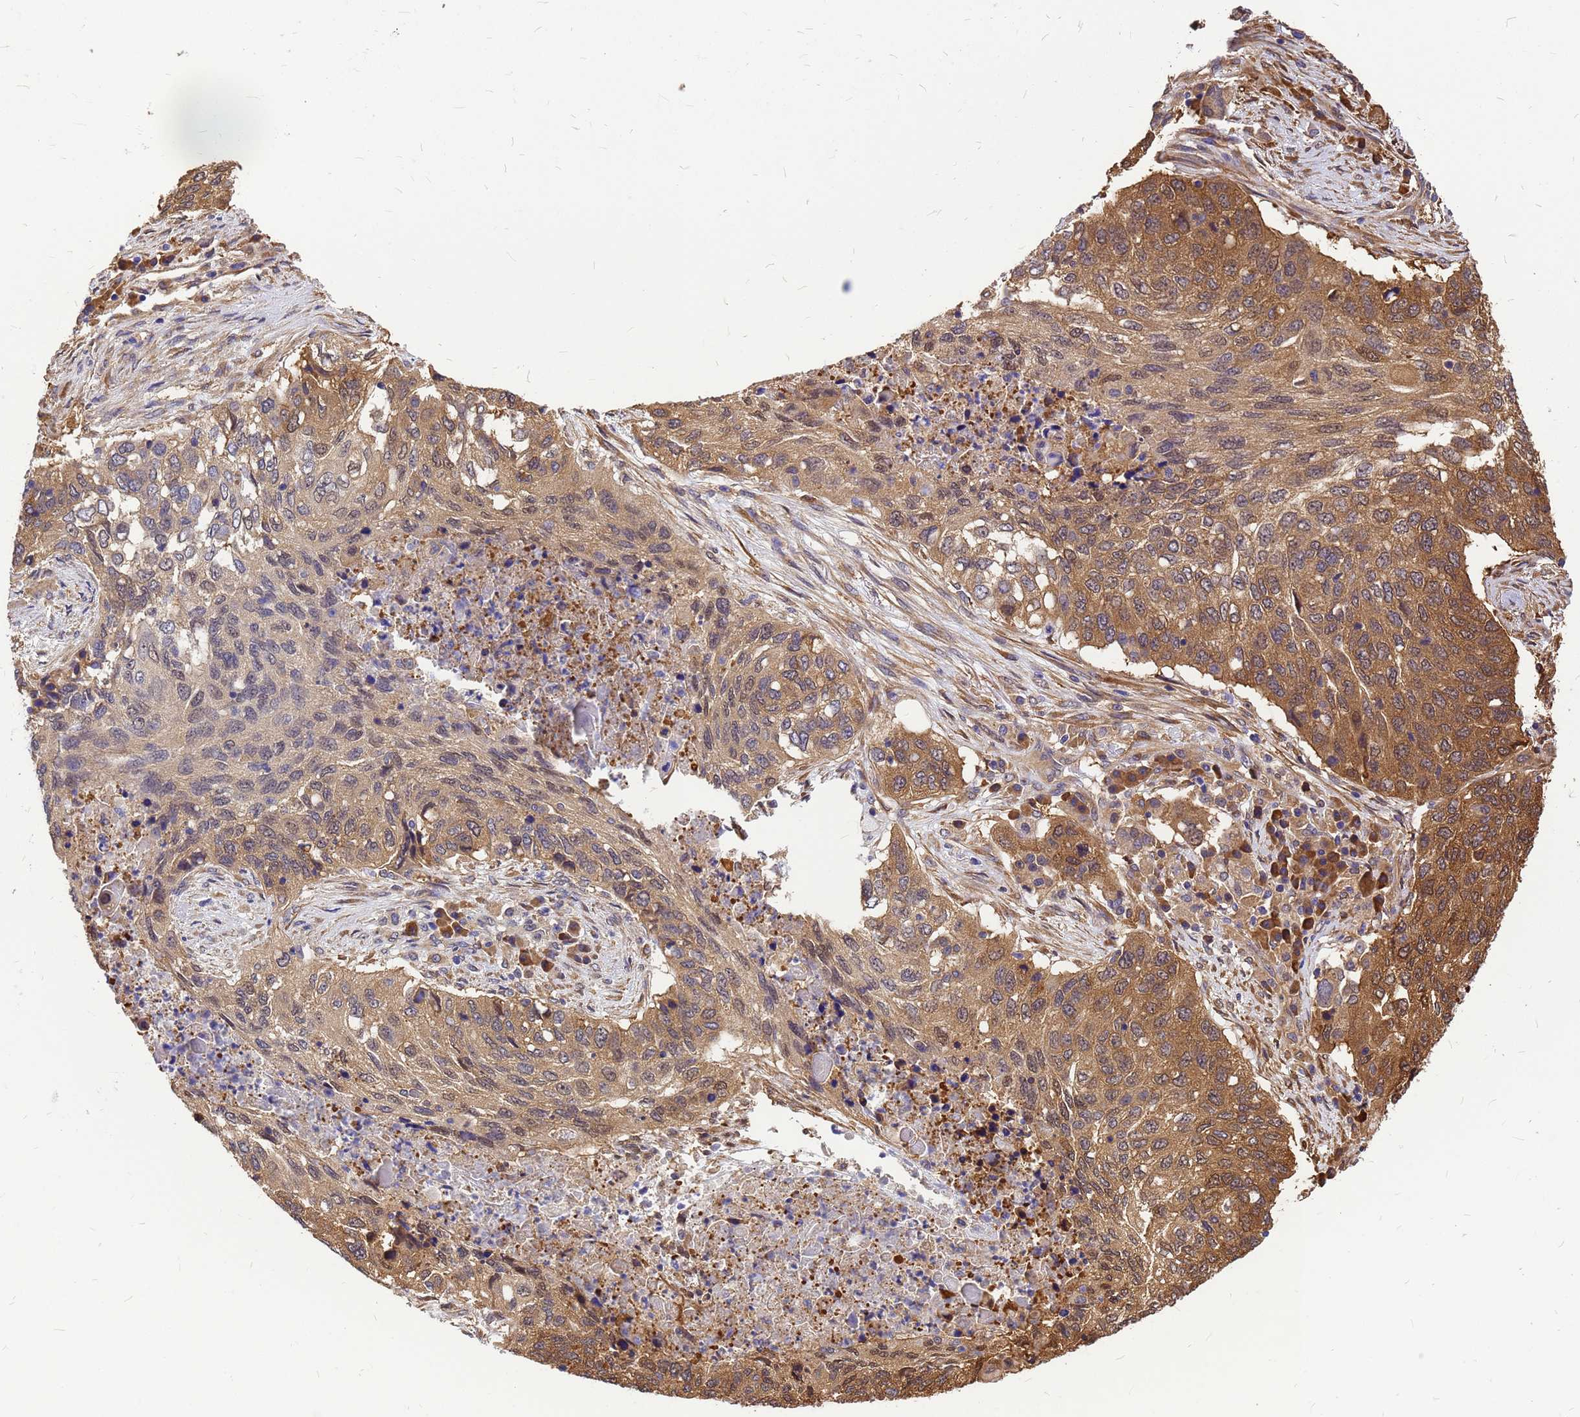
{"staining": {"intensity": "moderate", "quantity": ">75%", "location": "cytoplasmic/membranous"}, "tissue": "lung cancer", "cell_type": "Tumor cells", "image_type": "cancer", "snomed": [{"axis": "morphology", "description": "Squamous cell carcinoma, NOS"}, {"axis": "topography", "description": "Lung"}], "caption": "A medium amount of moderate cytoplasmic/membranous staining is identified in about >75% of tumor cells in lung cancer (squamous cell carcinoma) tissue.", "gene": "GID4", "patient": {"sex": "female", "age": 63}}